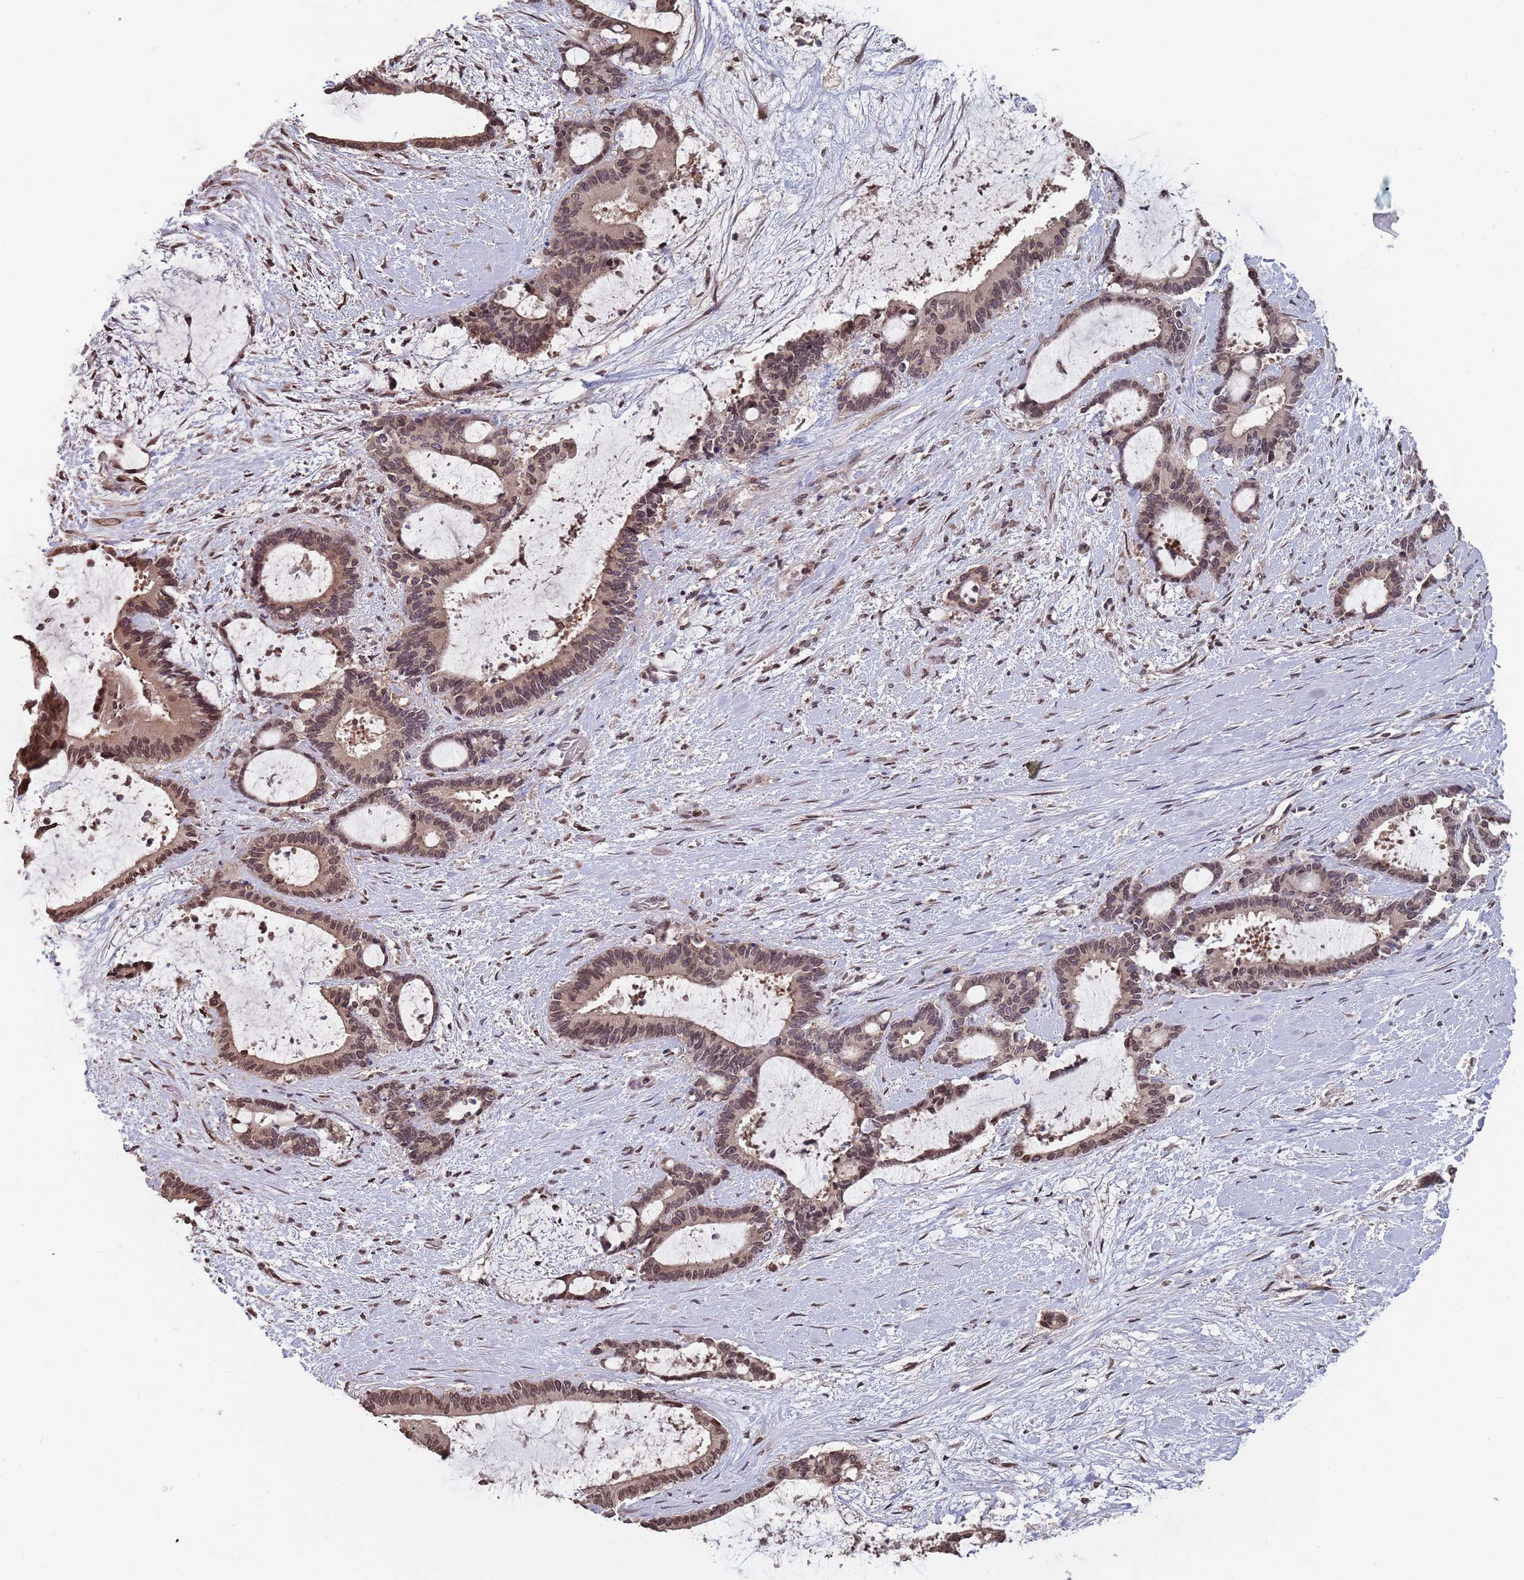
{"staining": {"intensity": "moderate", "quantity": "25%-75%", "location": "cytoplasmic/membranous,nuclear"}, "tissue": "liver cancer", "cell_type": "Tumor cells", "image_type": "cancer", "snomed": [{"axis": "morphology", "description": "Normal tissue, NOS"}, {"axis": "morphology", "description": "Cholangiocarcinoma"}, {"axis": "topography", "description": "Liver"}, {"axis": "topography", "description": "Peripheral nerve tissue"}], "caption": "Approximately 25%-75% of tumor cells in human liver cancer (cholangiocarcinoma) reveal moderate cytoplasmic/membranous and nuclear protein expression as visualized by brown immunohistochemical staining.", "gene": "SDHAF3", "patient": {"sex": "female", "age": 73}}